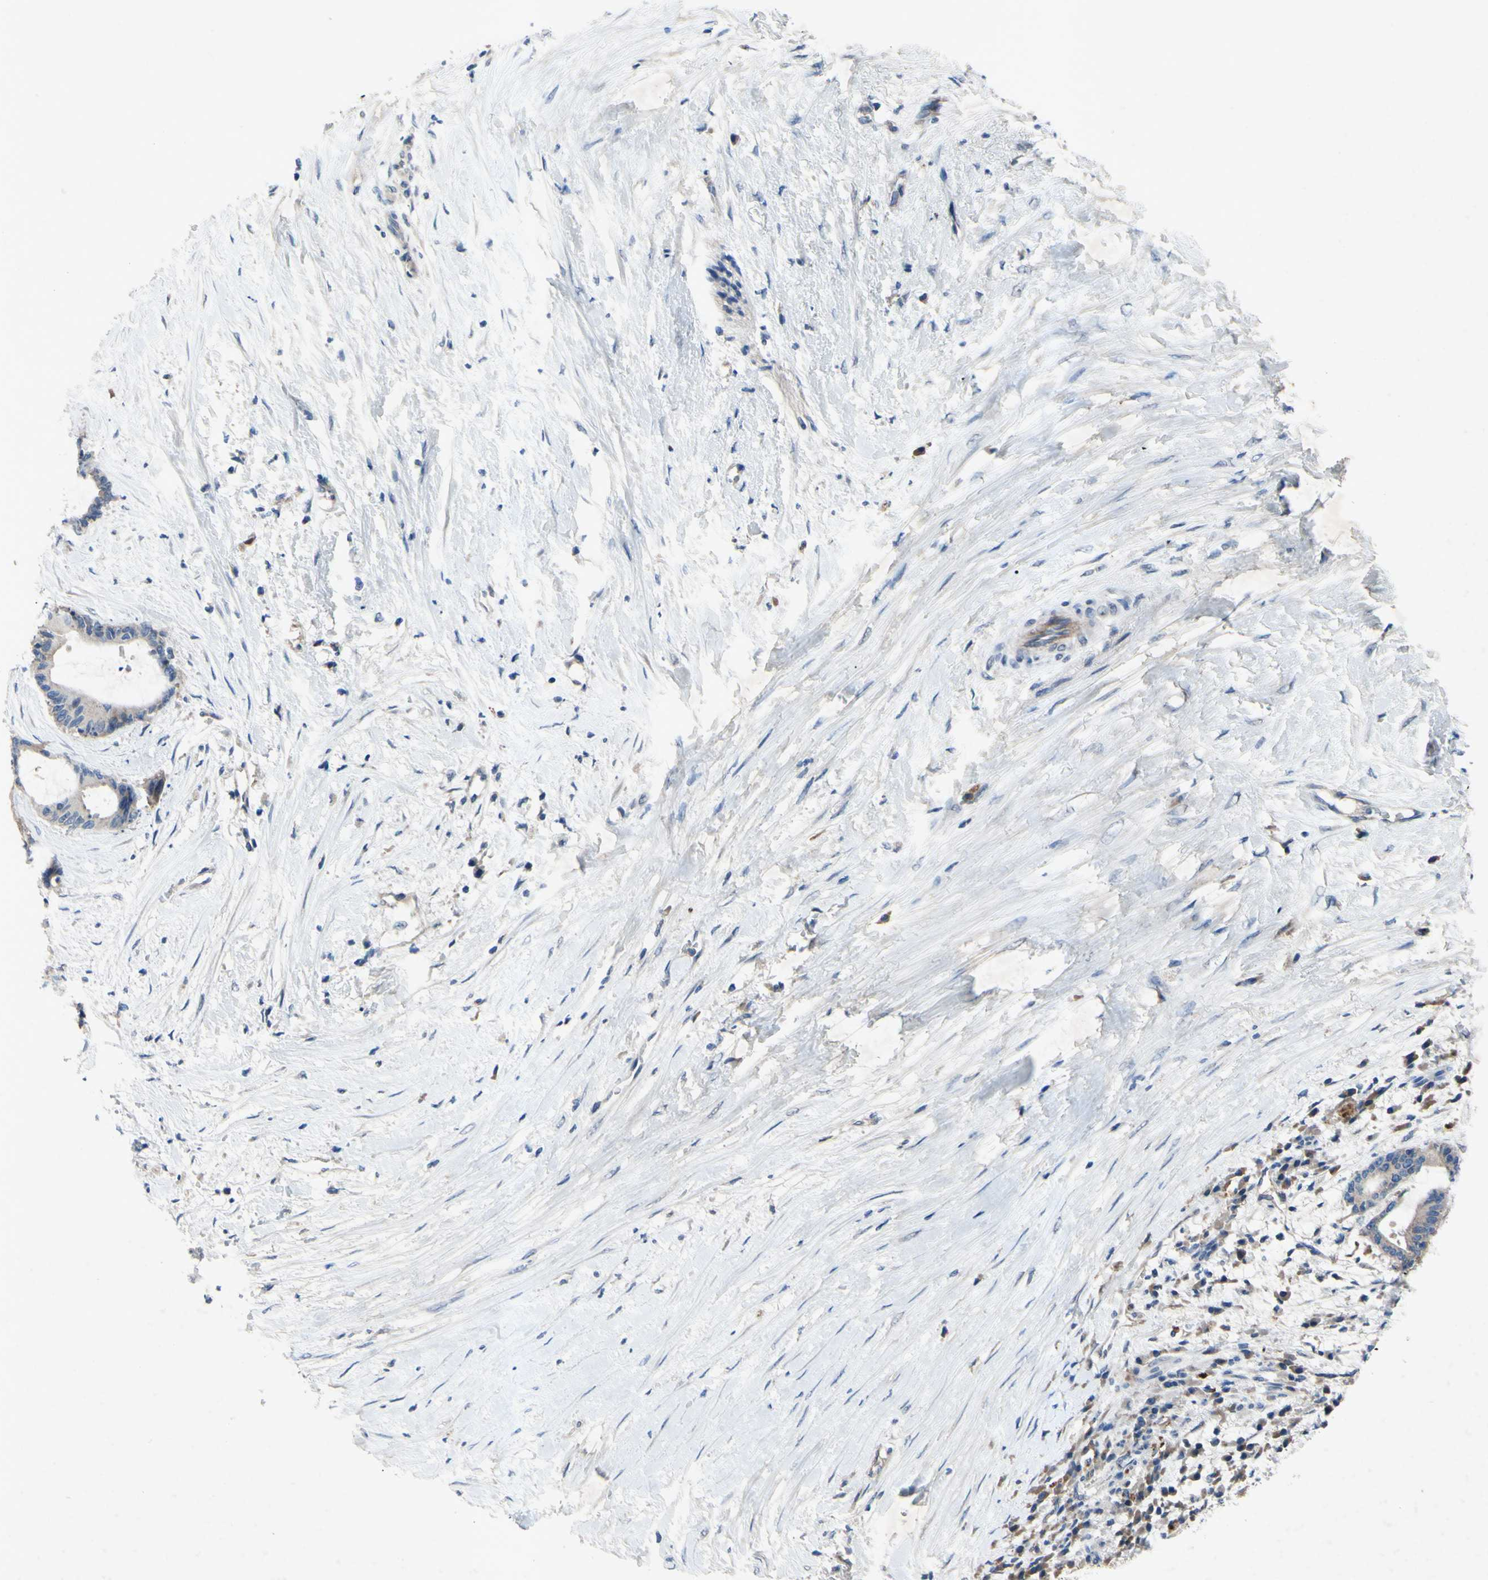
{"staining": {"intensity": "weak", "quantity": "<25%", "location": "cytoplasmic/membranous"}, "tissue": "liver cancer", "cell_type": "Tumor cells", "image_type": "cancer", "snomed": [{"axis": "morphology", "description": "Cholangiocarcinoma"}, {"axis": "topography", "description": "Liver"}], "caption": "The image shows no significant positivity in tumor cells of liver cancer (cholangiocarcinoma). (DAB (3,3'-diaminobenzidine) immunohistochemistry with hematoxylin counter stain).", "gene": "HILPDA", "patient": {"sex": "female", "age": 73}}